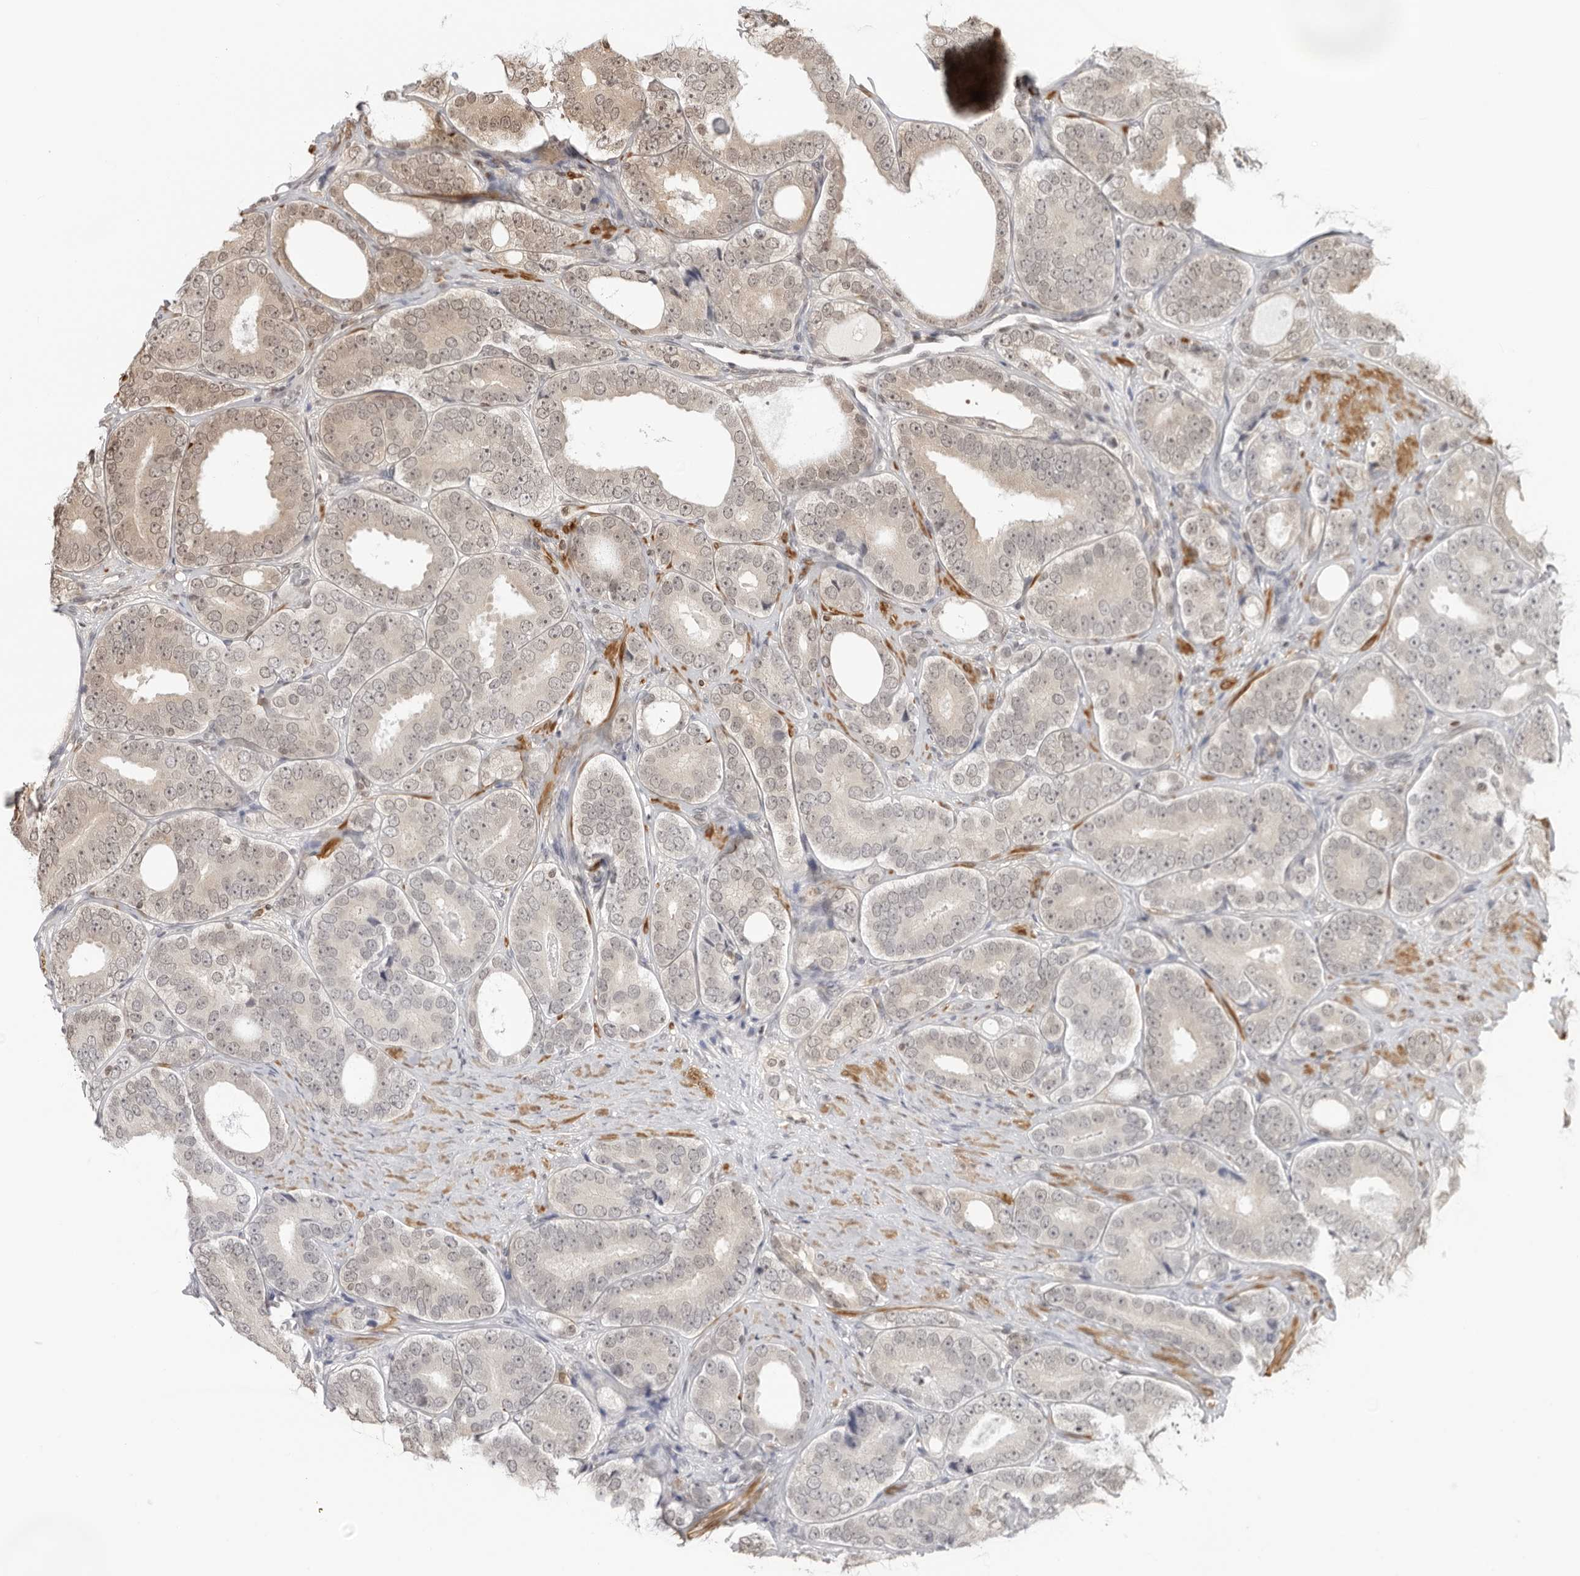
{"staining": {"intensity": "weak", "quantity": "<25%", "location": "cytoplasmic/membranous,nuclear"}, "tissue": "prostate cancer", "cell_type": "Tumor cells", "image_type": "cancer", "snomed": [{"axis": "morphology", "description": "Adenocarcinoma, High grade"}, {"axis": "topography", "description": "Prostate"}], "caption": "Immunohistochemical staining of human prostate cancer (adenocarcinoma (high-grade)) reveals no significant expression in tumor cells.", "gene": "RNF146", "patient": {"sex": "male", "age": 56}}